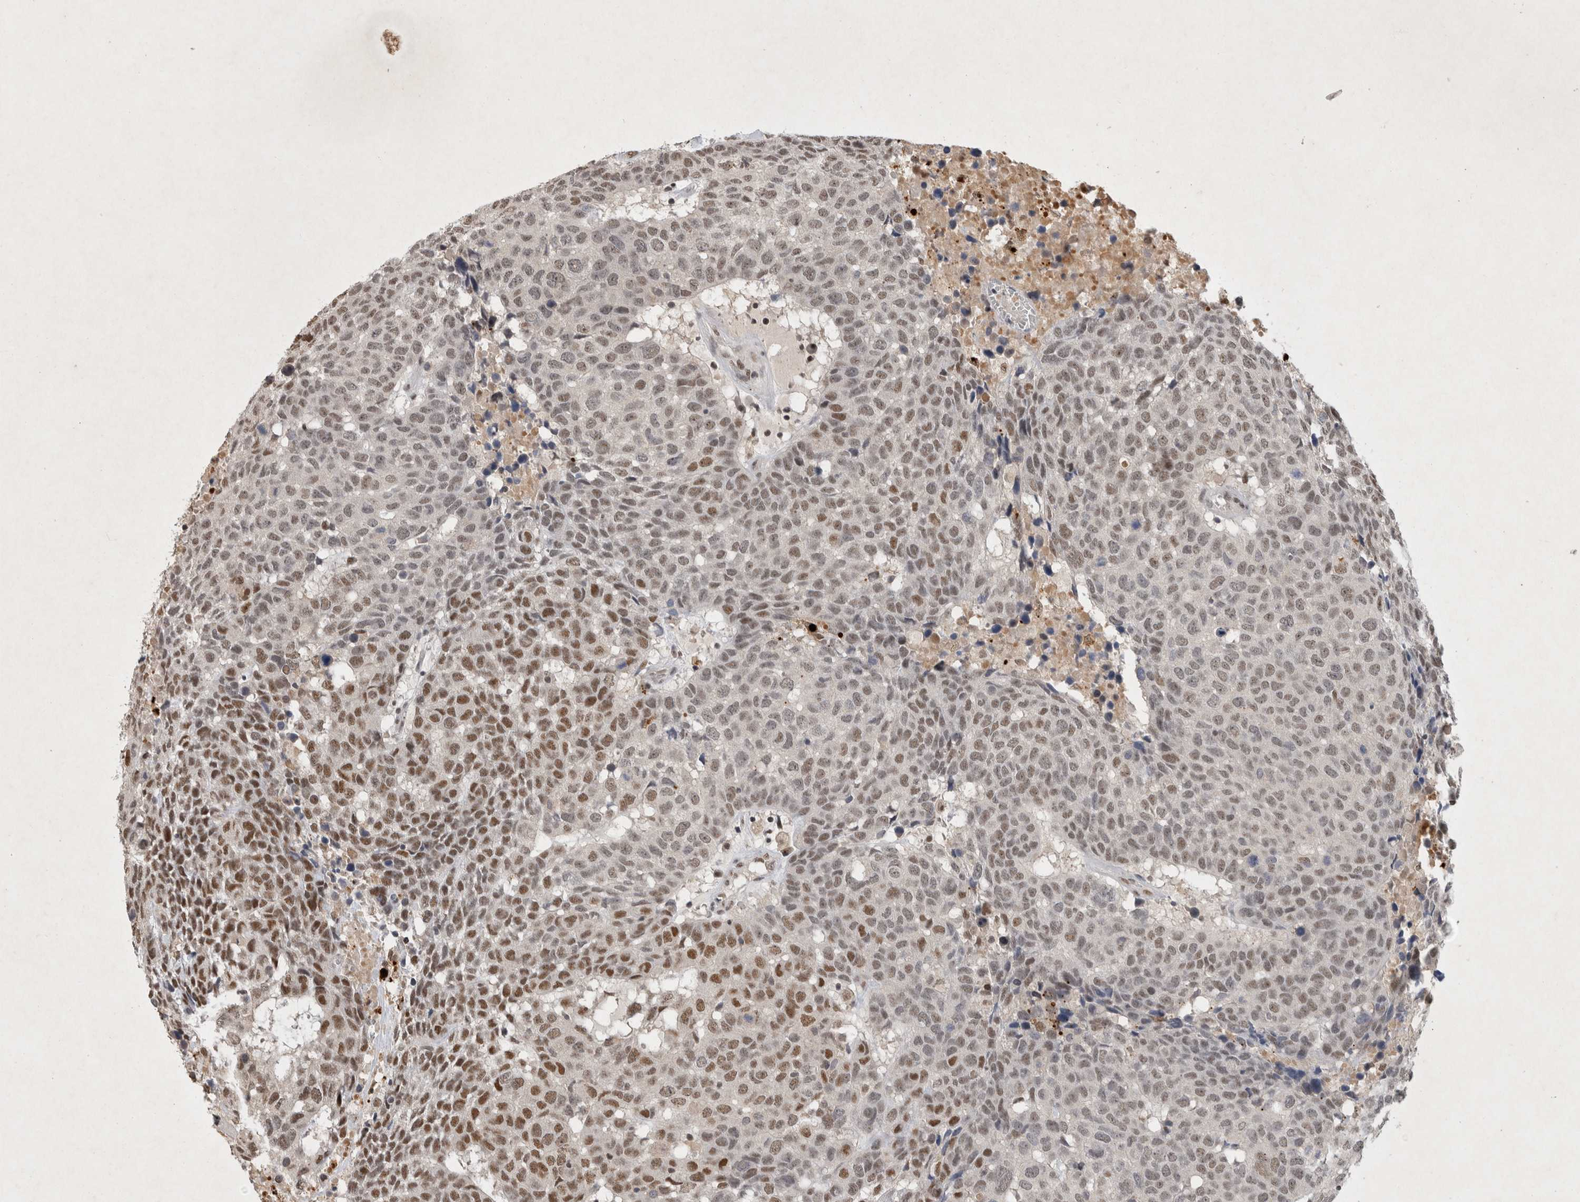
{"staining": {"intensity": "moderate", "quantity": ">75%", "location": "nuclear"}, "tissue": "head and neck cancer", "cell_type": "Tumor cells", "image_type": "cancer", "snomed": [{"axis": "morphology", "description": "Squamous cell carcinoma, NOS"}, {"axis": "topography", "description": "Head-Neck"}], "caption": "High-magnification brightfield microscopy of head and neck squamous cell carcinoma stained with DAB (brown) and counterstained with hematoxylin (blue). tumor cells exhibit moderate nuclear expression is identified in approximately>75% of cells.", "gene": "XRCC5", "patient": {"sex": "male", "age": 66}}